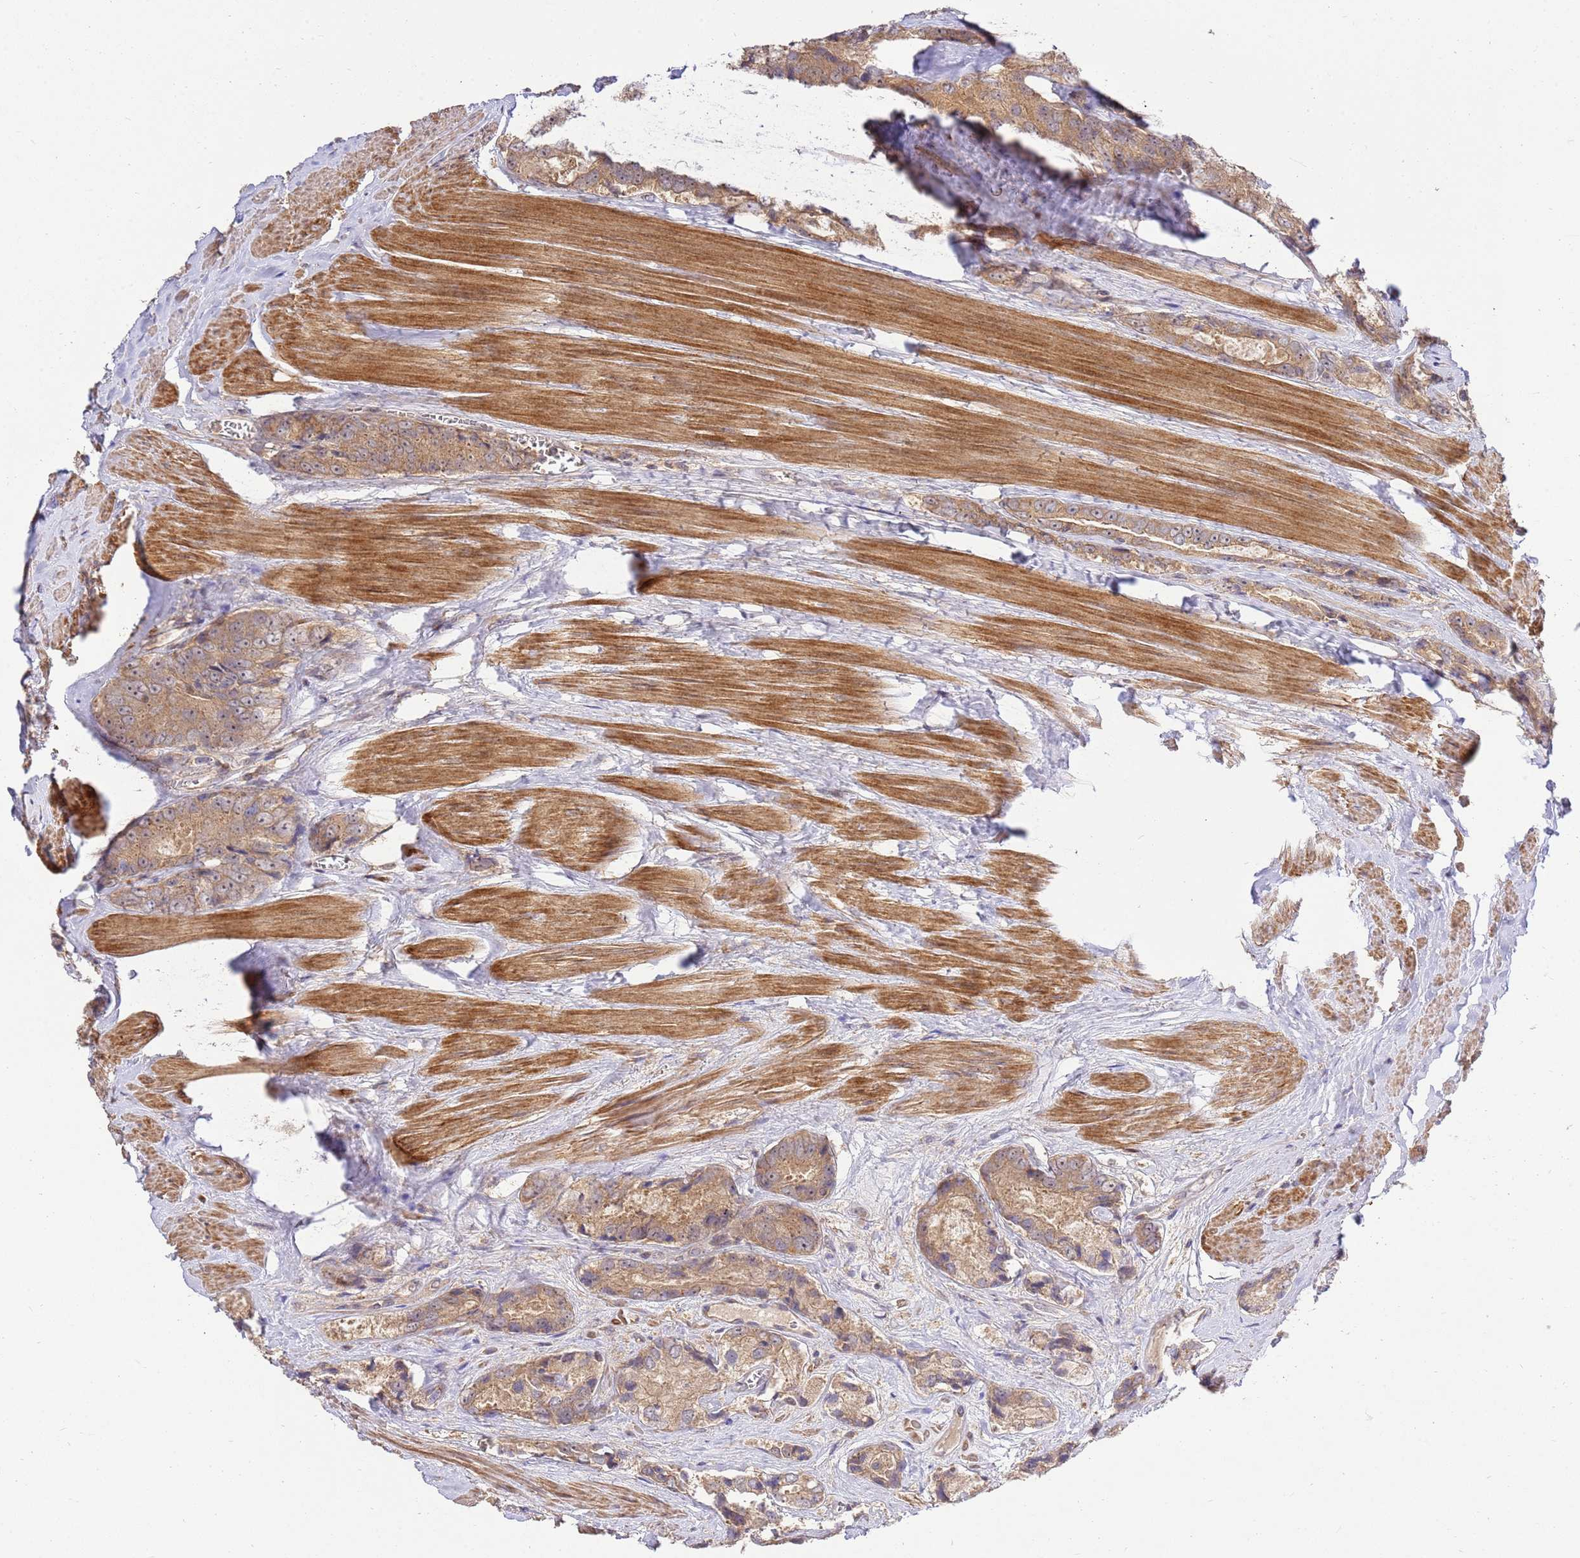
{"staining": {"intensity": "moderate", "quantity": ">75%", "location": "cytoplasmic/membranous"}, "tissue": "prostate cancer", "cell_type": "Tumor cells", "image_type": "cancer", "snomed": [{"axis": "morphology", "description": "Adenocarcinoma, Low grade"}, {"axis": "topography", "description": "Prostate"}], "caption": "Moderate cytoplasmic/membranous protein staining is present in about >75% of tumor cells in adenocarcinoma (low-grade) (prostate). (brown staining indicates protein expression, while blue staining denotes nuclei).", "gene": "GAREM1", "patient": {"sex": "male", "age": 68}}